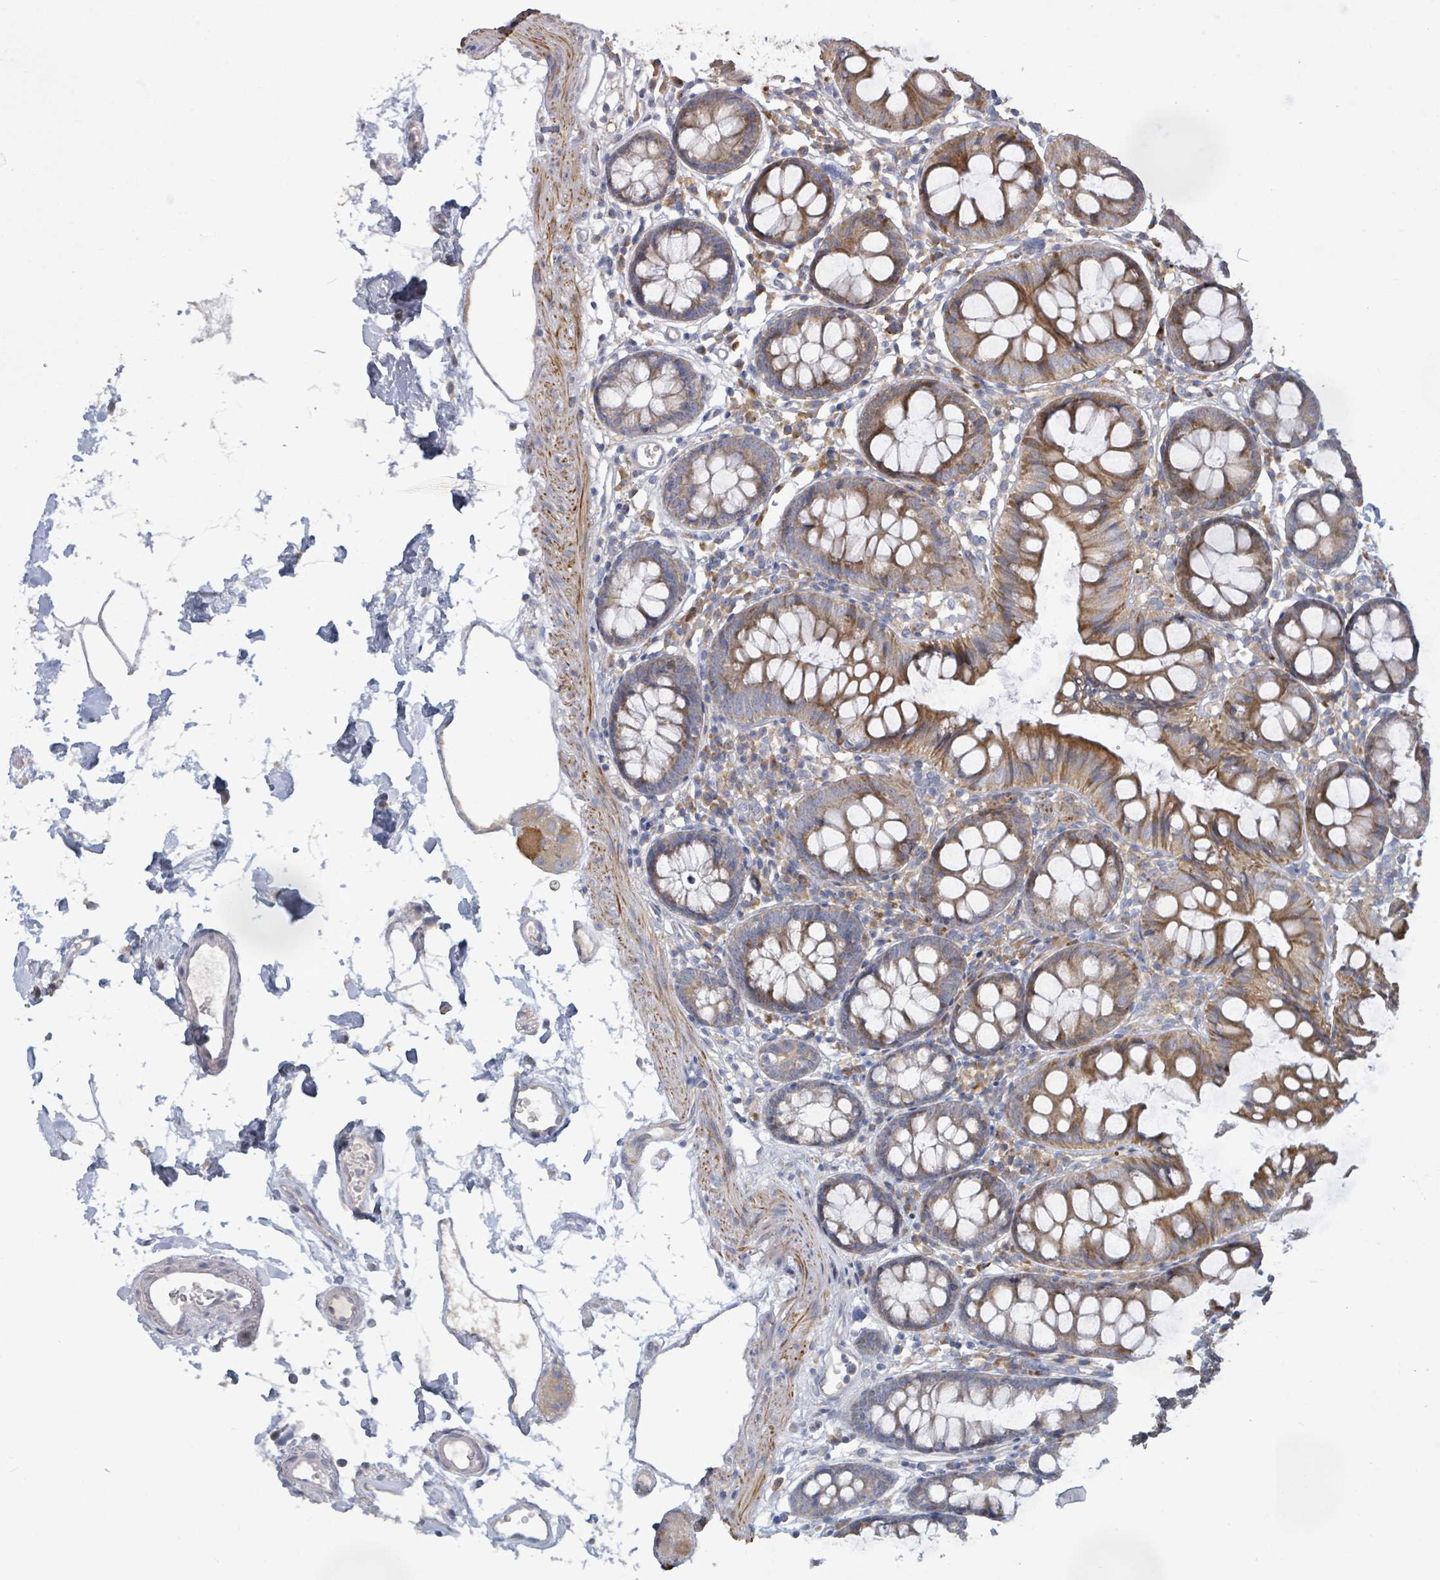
{"staining": {"intensity": "weak", "quantity": "25%-75%", "location": "cytoplasmic/membranous"}, "tissue": "colon", "cell_type": "Endothelial cells", "image_type": "normal", "snomed": [{"axis": "morphology", "description": "Normal tissue, NOS"}, {"axis": "topography", "description": "Colon"}], "caption": "A brown stain labels weak cytoplasmic/membranous staining of a protein in endothelial cells of benign human colon. The protein of interest is stained brown, and the nuclei are stained in blue (DAB IHC with brightfield microscopy, high magnification).", "gene": "KCNS2", "patient": {"sex": "female", "age": 84}}